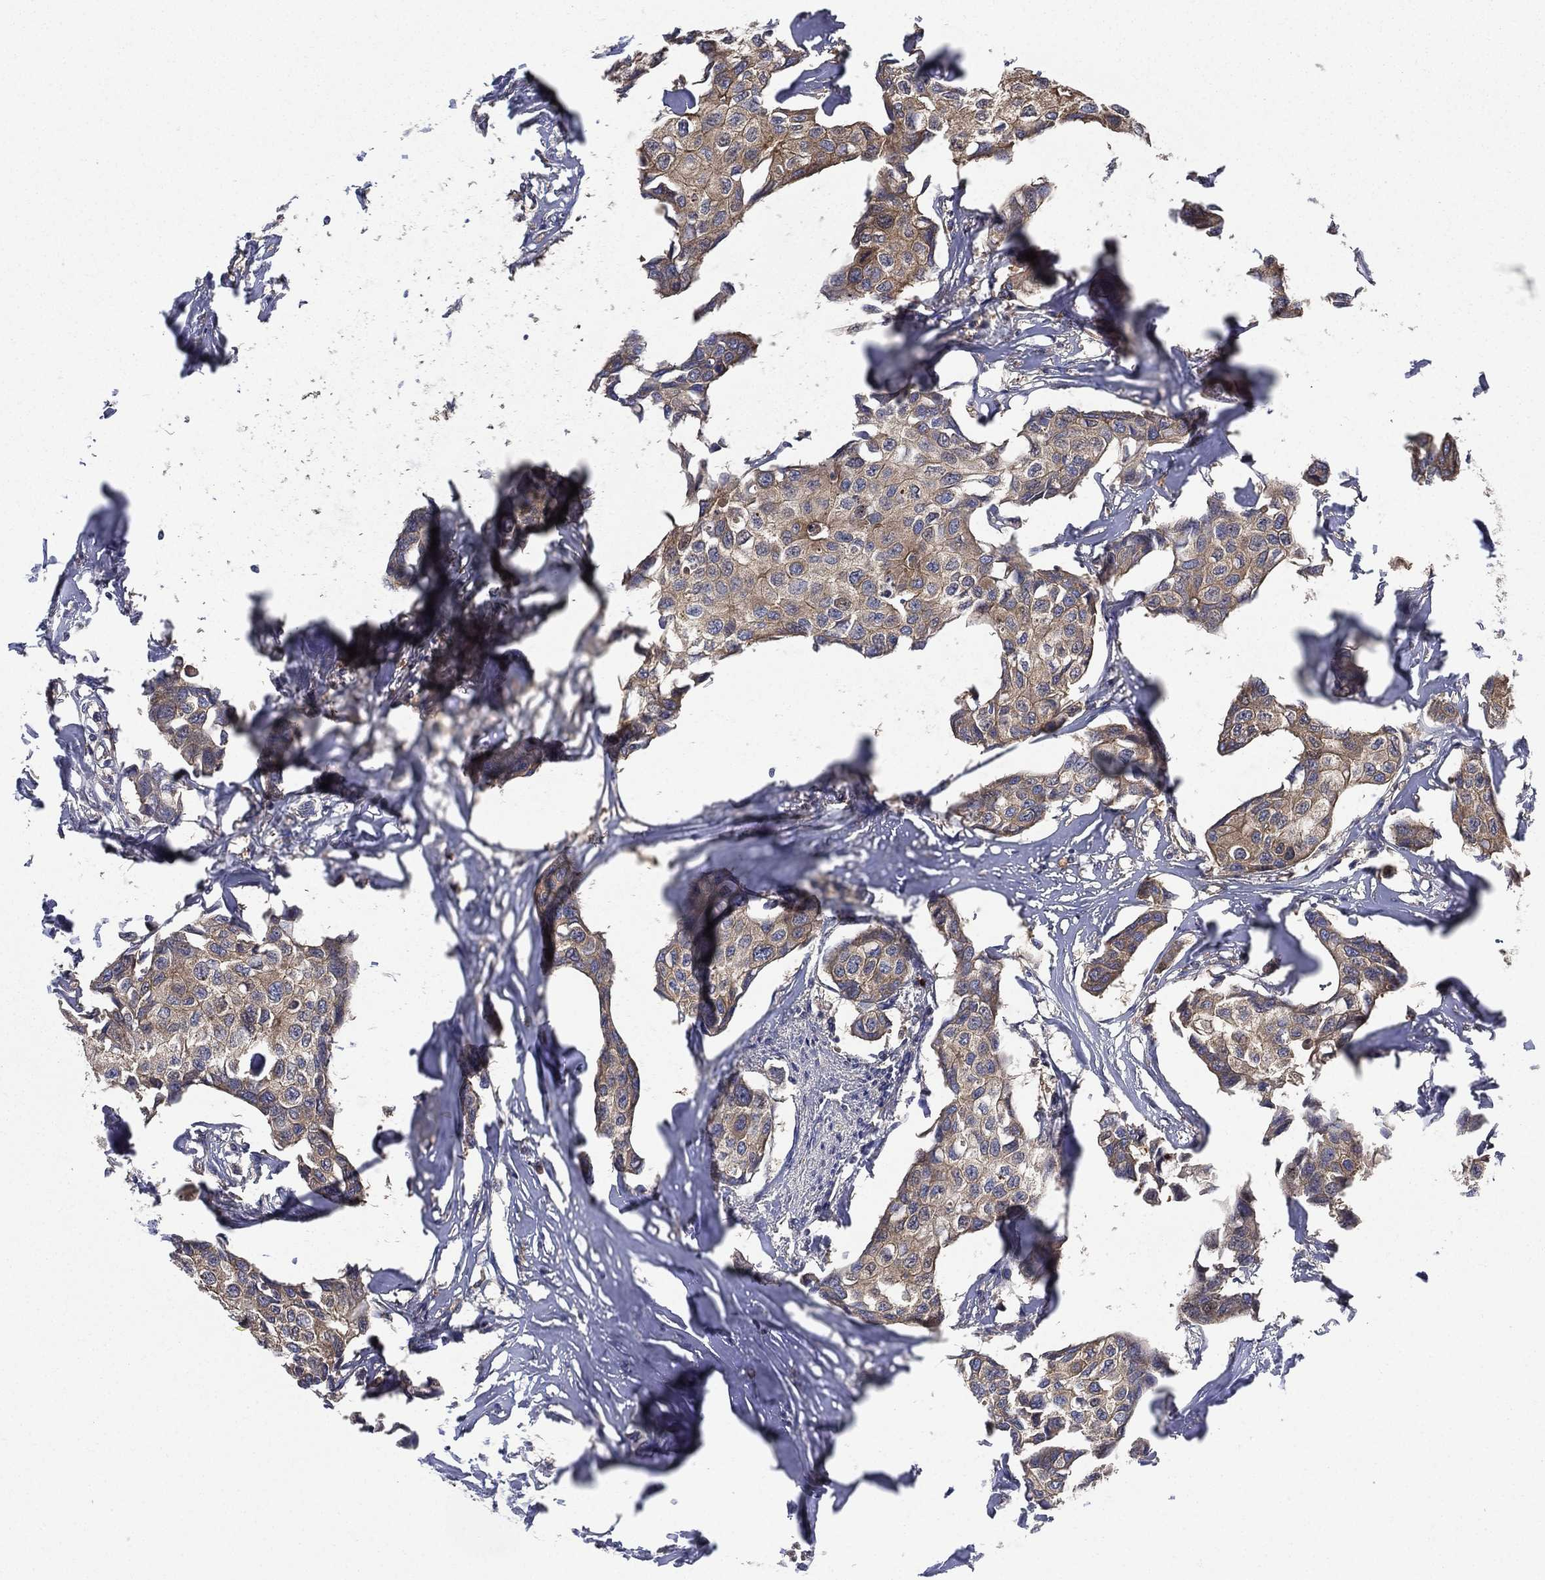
{"staining": {"intensity": "moderate", "quantity": ">75%", "location": "cytoplasmic/membranous"}, "tissue": "breast cancer", "cell_type": "Tumor cells", "image_type": "cancer", "snomed": [{"axis": "morphology", "description": "Duct carcinoma"}, {"axis": "topography", "description": "Breast"}], "caption": "This micrograph reveals immunohistochemistry (IHC) staining of breast cancer, with medium moderate cytoplasmic/membranous staining in approximately >75% of tumor cells.", "gene": "SMPD3", "patient": {"sex": "female", "age": 80}}